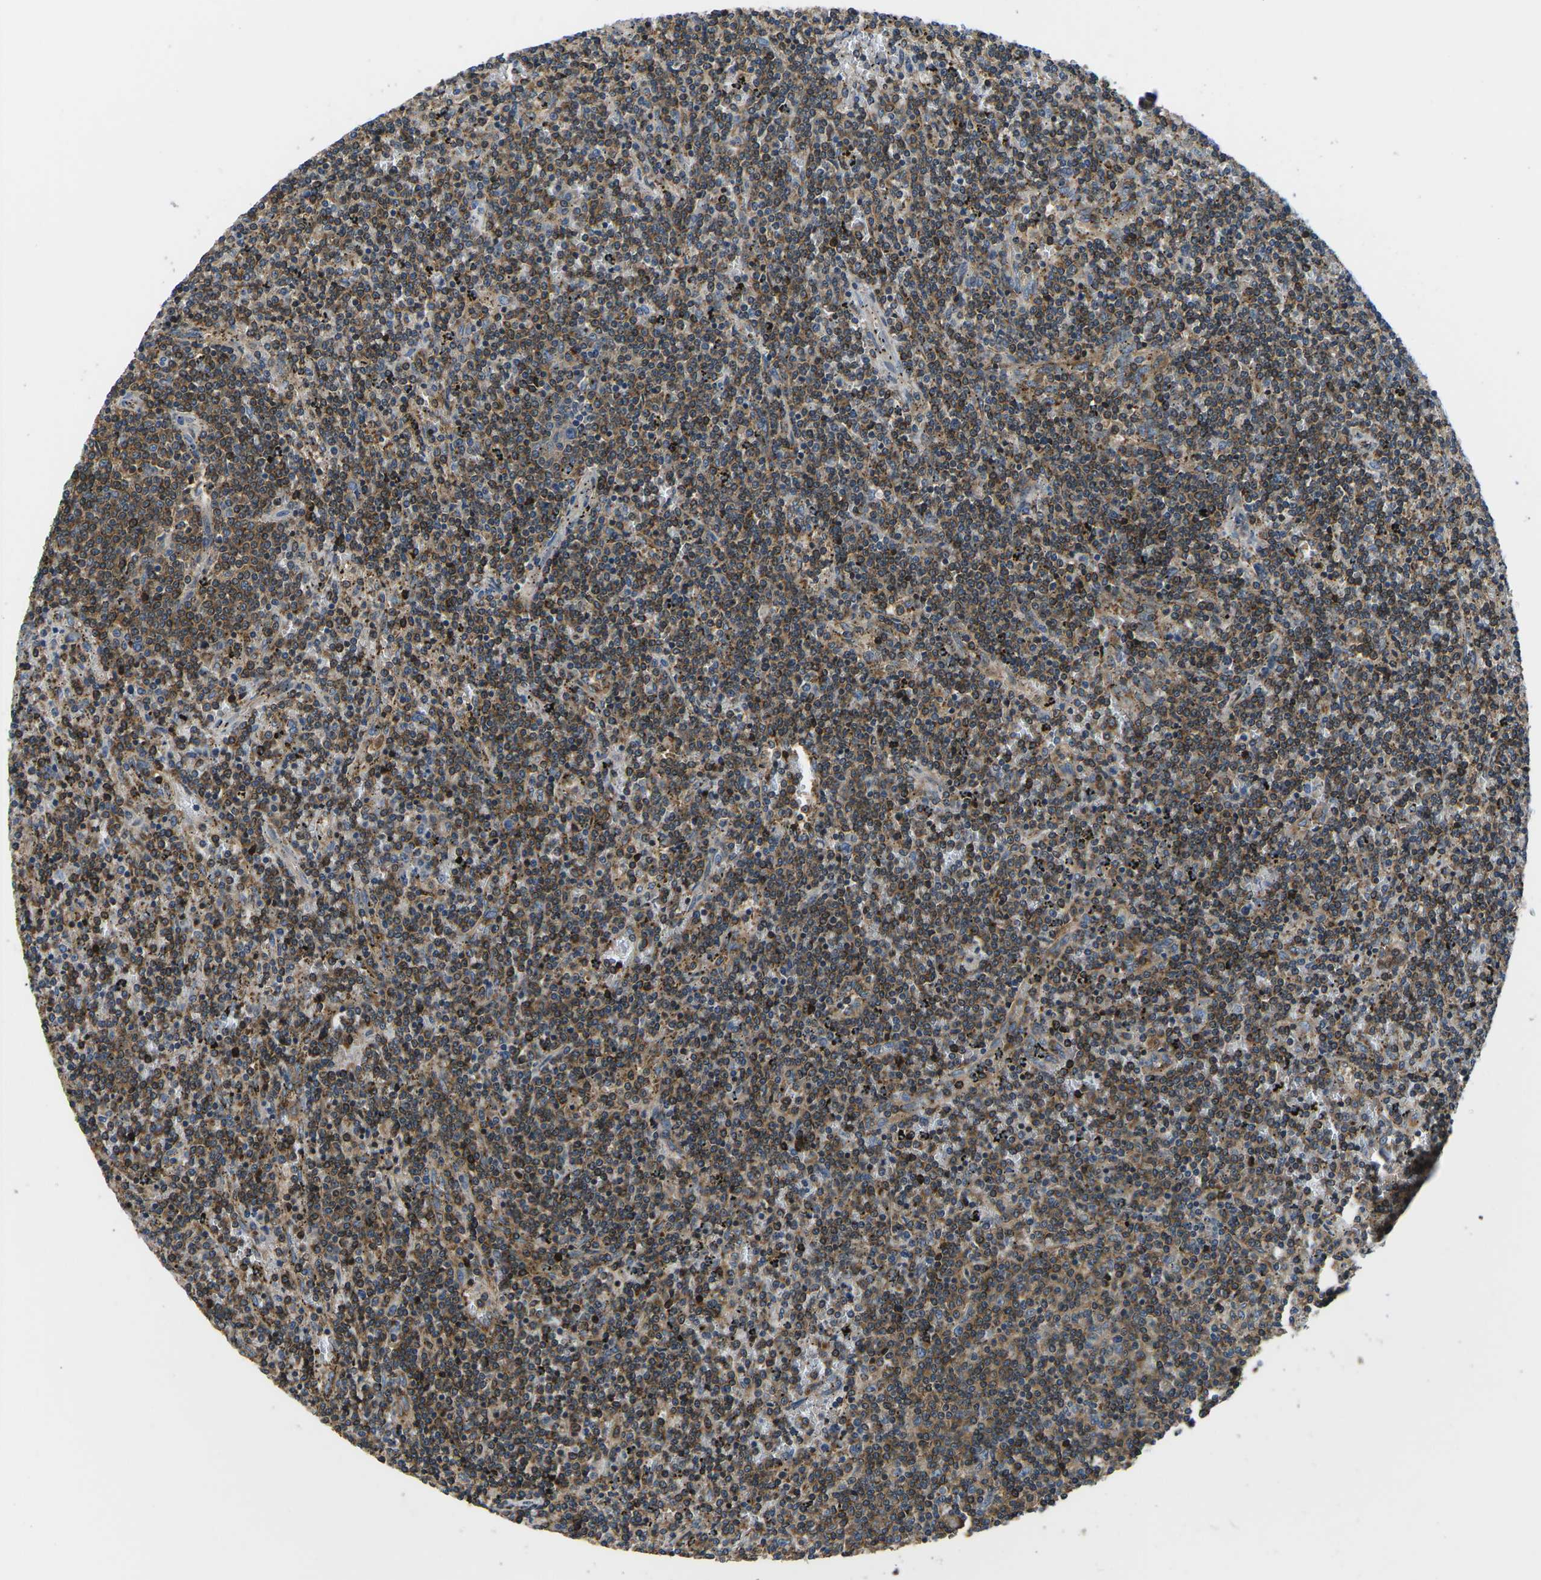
{"staining": {"intensity": "moderate", "quantity": "25%-75%", "location": "cytoplasmic/membranous"}, "tissue": "lymphoma", "cell_type": "Tumor cells", "image_type": "cancer", "snomed": [{"axis": "morphology", "description": "Malignant lymphoma, non-Hodgkin's type, Low grade"}, {"axis": "topography", "description": "Spleen"}], "caption": "Lymphoma was stained to show a protein in brown. There is medium levels of moderate cytoplasmic/membranous staining in approximately 25%-75% of tumor cells.", "gene": "KCNJ15", "patient": {"sex": "female", "age": 50}}